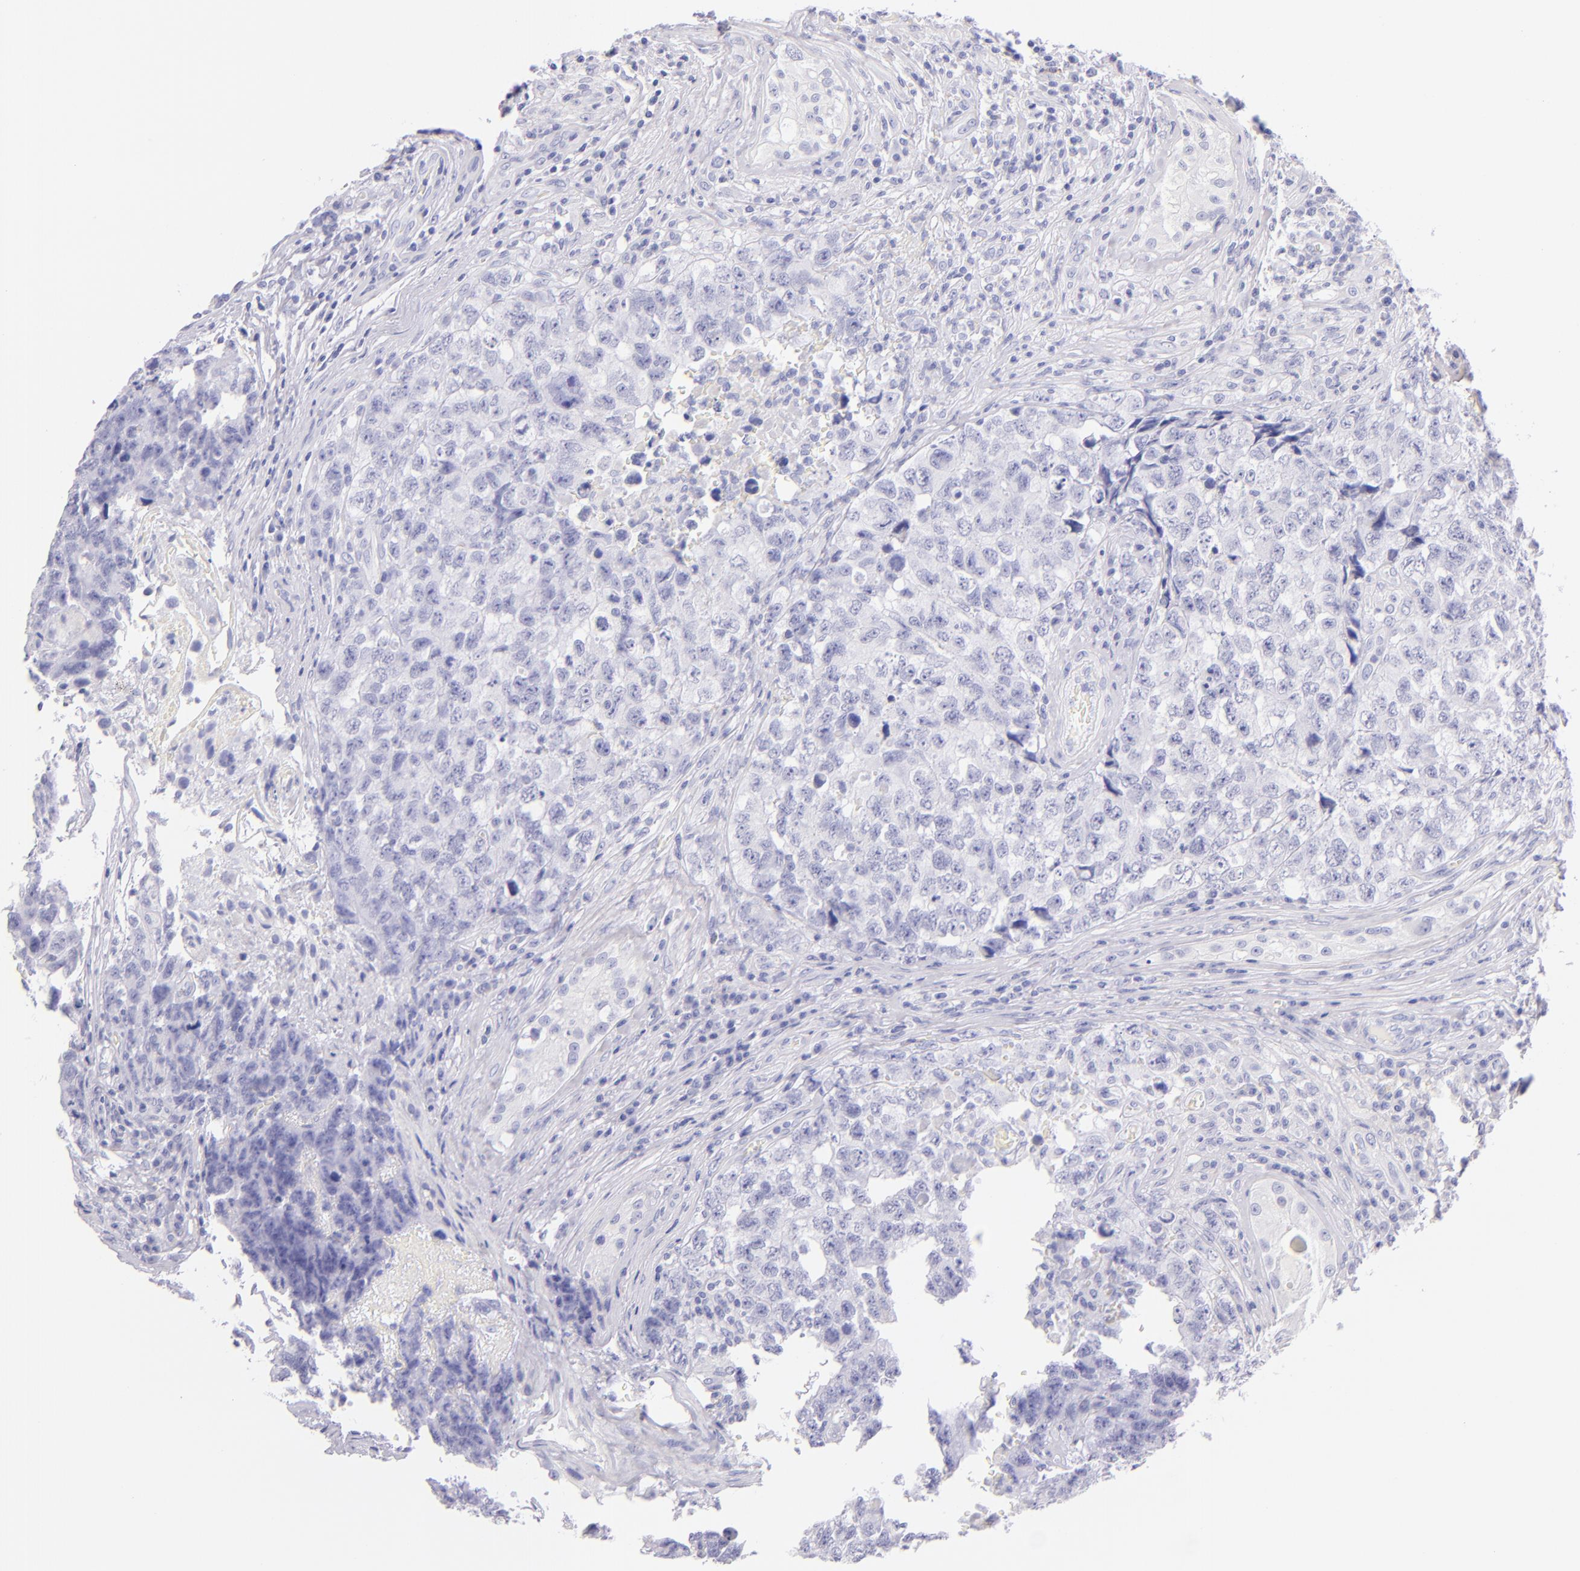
{"staining": {"intensity": "negative", "quantity": "none", "location": "none"}, "tissue": "testis cancer", "cell_type": "Tumor cells", "image_type": "cancer", "snomed": [{"axis": "morphology", "description": "Carcinoma, Embryonal, NOS"}, {"axis": "topography", "description": "Testis"}], "caption": "DAB (3,3'-diaminobenzidine) immunohistochemical staining of human testis embryonal carcinoma demonstrates no significant staining in tumor cells.", "gene": "SDC1", "patient": {"sex": "male", "age": 31}}